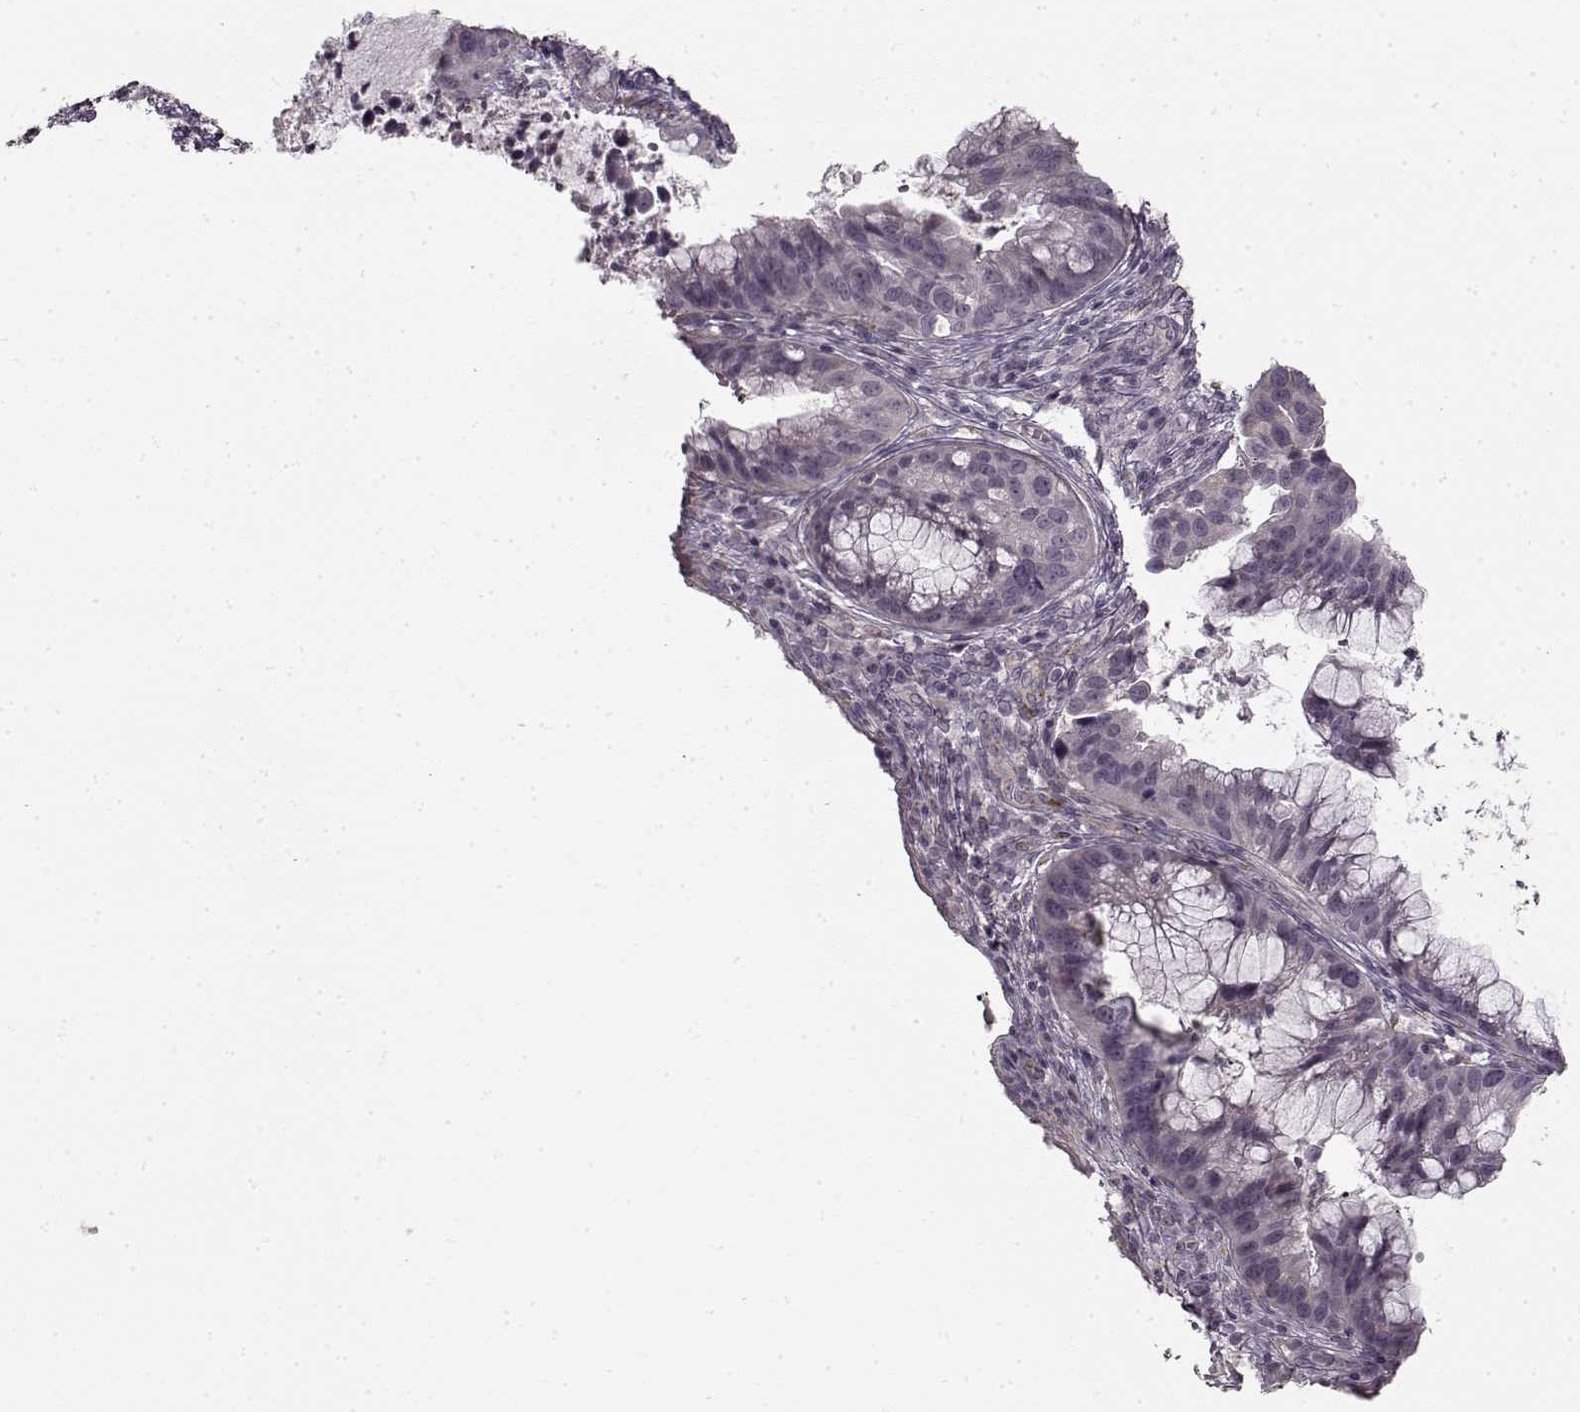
{"staining": {"intensity": "negative", "quantity": "none", "location": "none"}, "tissue": "cervical cancer", "cell_type": "Tumor cells", "image_type": "cancer", "snomed": [{"axis": "morphology", "description": "Adenocarcinoma, NOS"}, {"axis": "topography", "description": "Cervix"}], "caption": "The histopathology image shows no staining of tumor cells in adenocarcinoma (cervical).", "gene": "LAMB2", "patient": {"sex": "female", "age": 34}}